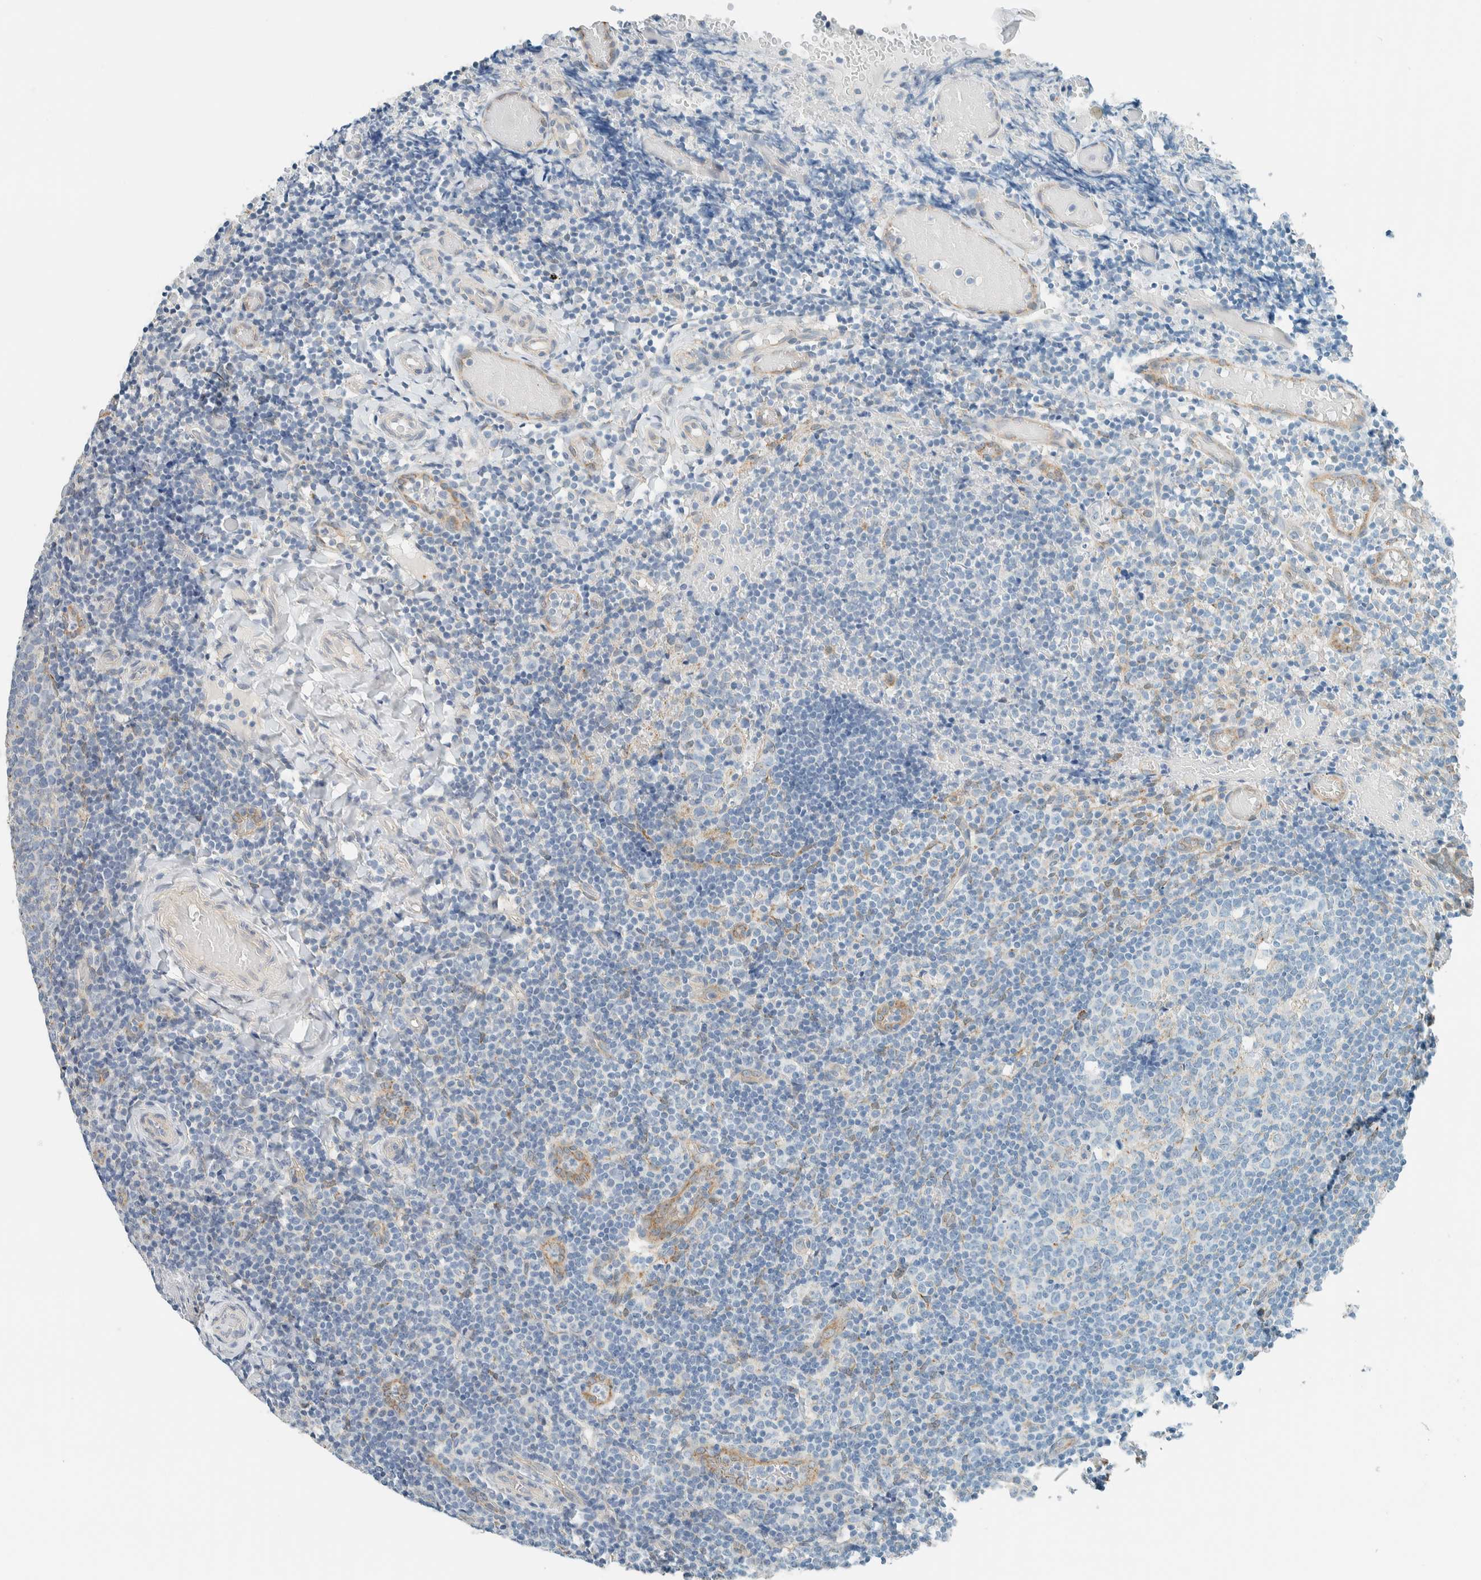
{"staining": {"intensity": "weak", "quantity": "<25%", "location": "cytoplasmic/membranous"}, "tissue": "tonsil", "cell_type": "Germinal center cells", "image_type": "normal", "snomed": [{"axis": "morphology", "description": "Normal tissue, NOS"}, {"axis": "topography", "description": "Tonsil"}], "caption": "Germinal center cells are negative for protein expression in benign human tonsil. (Brightfield microscopy of DAB (3,3'-diaminobenzidine) immunohistochemistry at high magnification).", "gene": "ALDH7A1", "patient": {"sex": "female", "age": 19}}